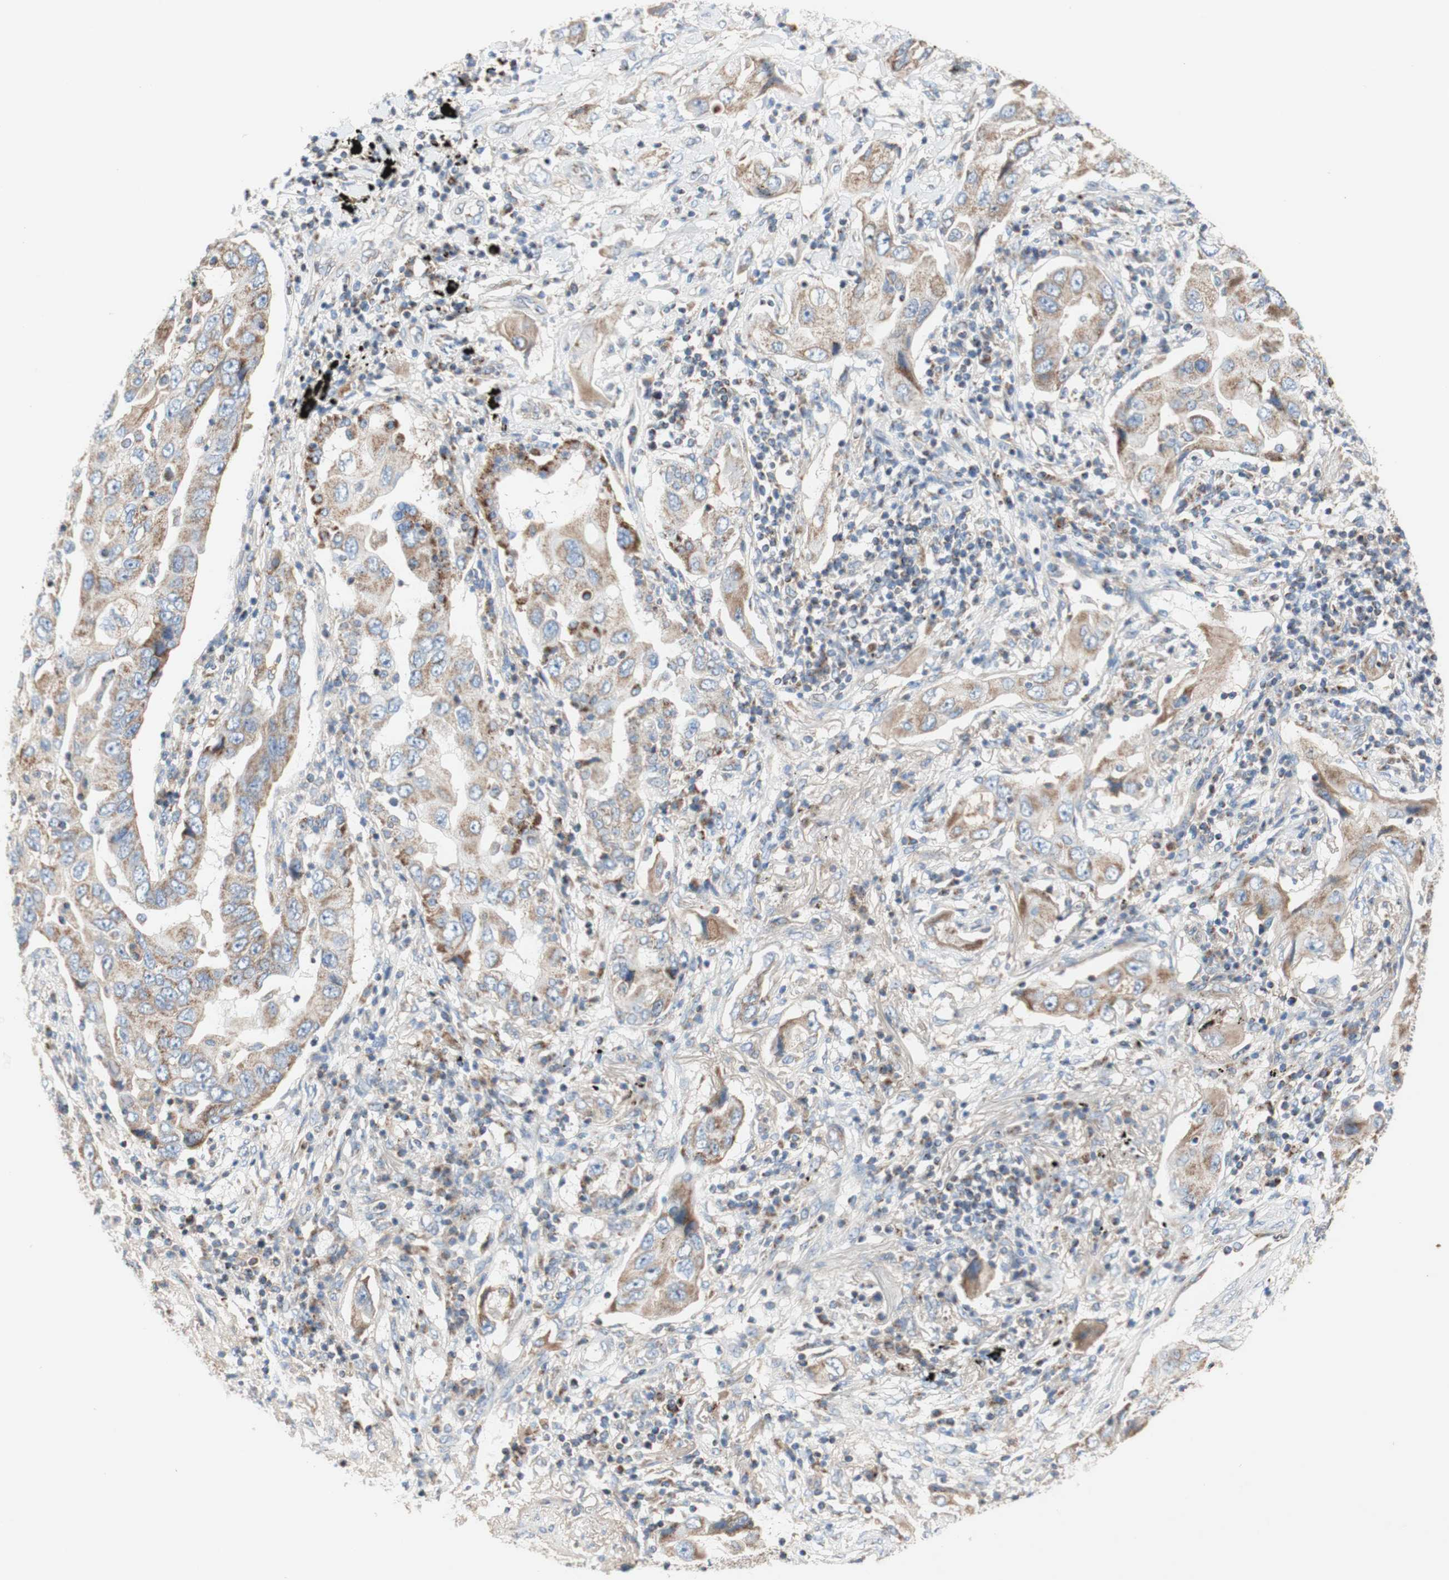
{"staining": {"intensity": "moderate", "quantity": ">75%", "location": "cytoplasmic/membranous"}, "tissue": "lung cancer", "cell_type": "Tumor cells", "image_type": "cancer", "snomed": [{"axis": "morphology", "description": "Adenocarcinoma, NOS"}, {"axis": "topography", "description": "Lung"}], "caption": "Adenocarcinoma (lung) tissue demonstrates moderate cytoplasmic/membranous staining in approximately >75% of tumor cells, visualized by immunohistochemistry.", "gene": "SDHB", "patient": {"sex": "female", "age": 65}}